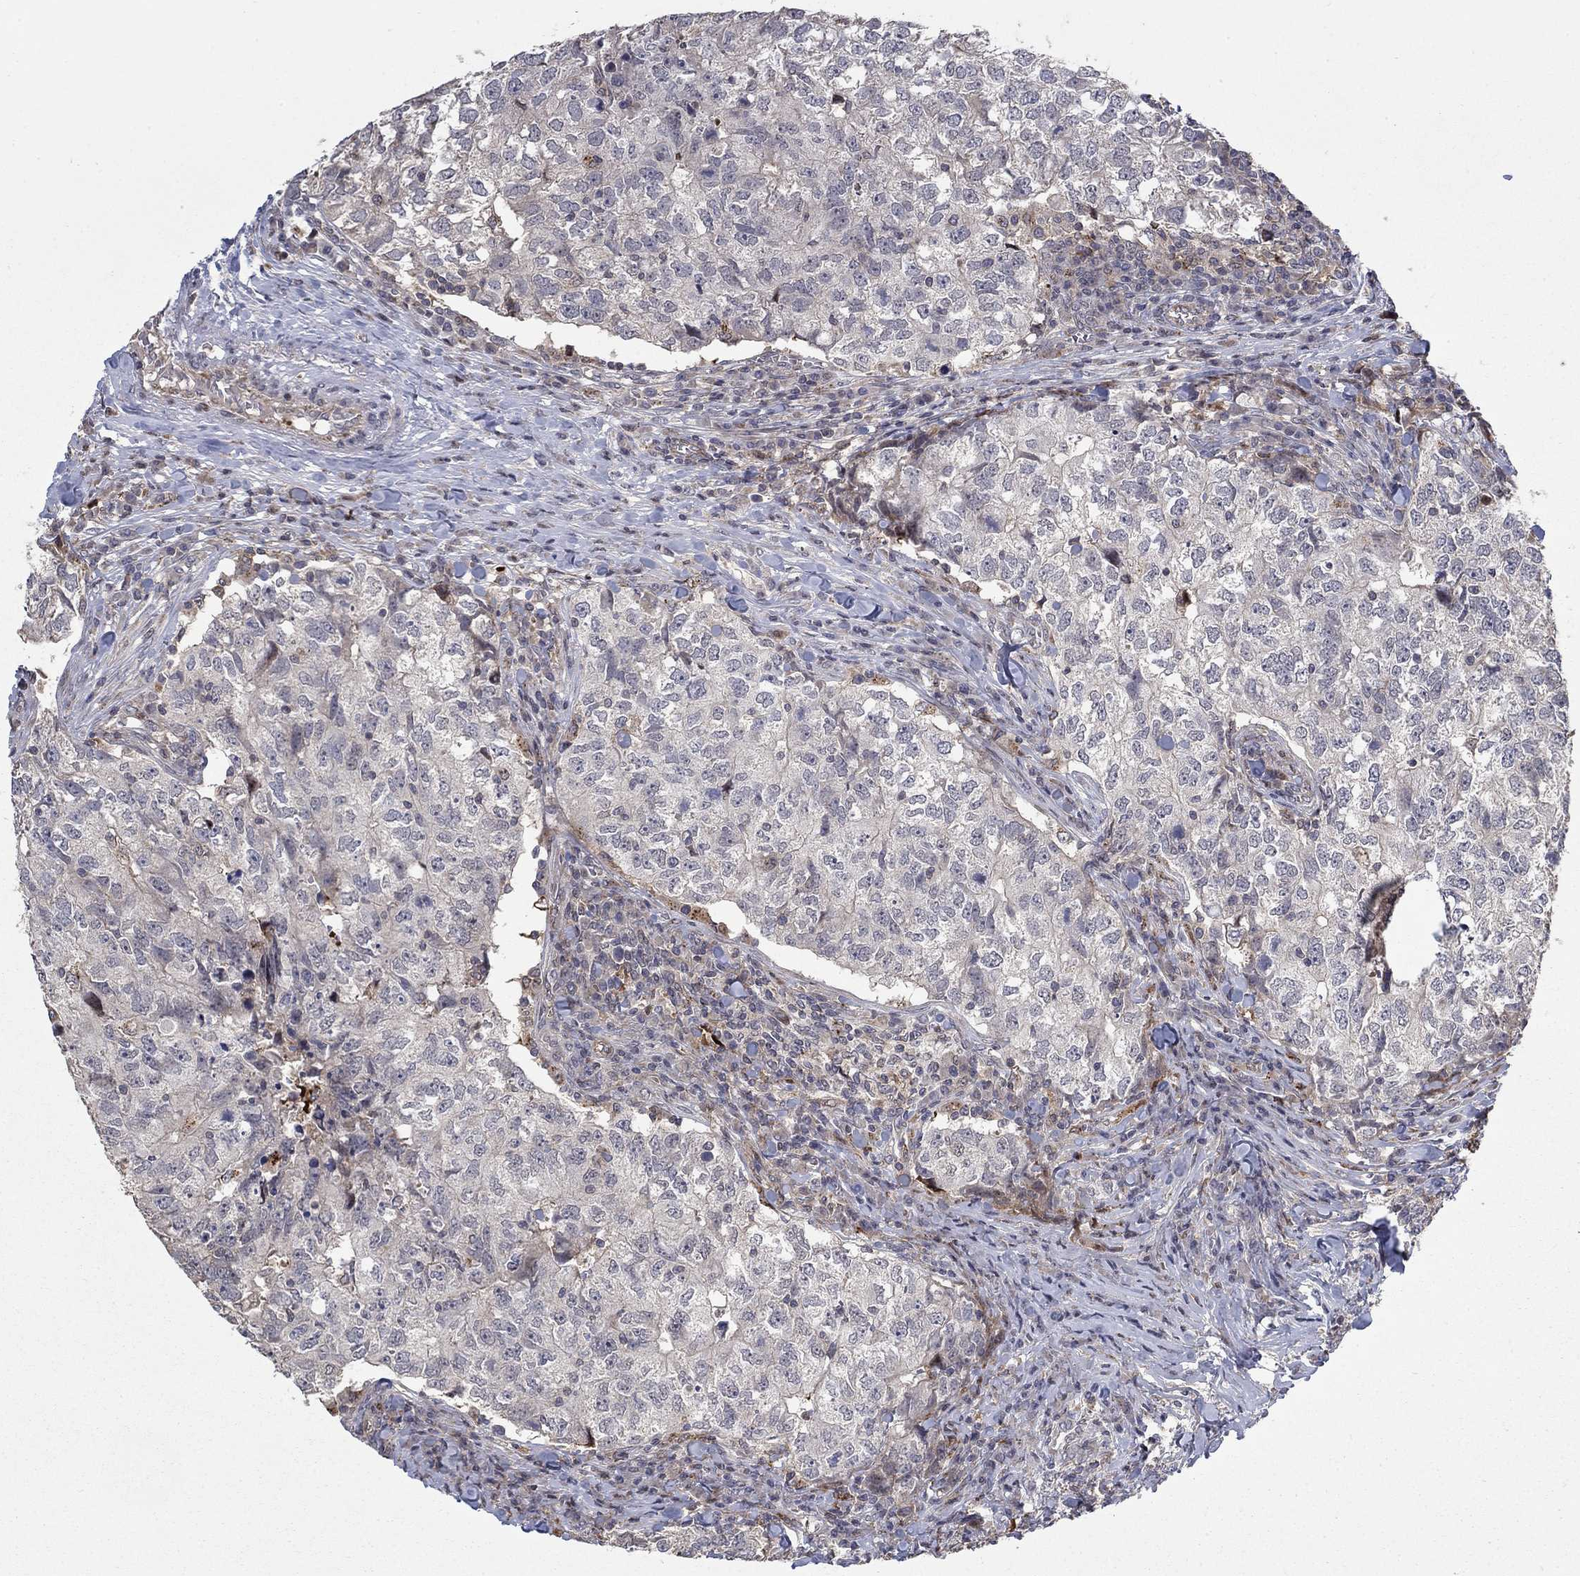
{"staining": {"intensity": "negative", "quantity": "none", "location": "none"}, "tissue": "breast cancer", "cell_type": "Tumor cells", "image_type": "cancer", "snomed": [{"axis": "morphology", "description": "Duct carcinoma"}, {"axis": "topography", "description": "Breast"}], "caption": "An immunohistochemistry micrograph of invasive ductal carcinoma (breast) is shown. There is no staining in tumor cells of invasive ductal carcinoma (breast).", "gene": "LPCAT4", "patient": {"sex": "female", "age": 30}}